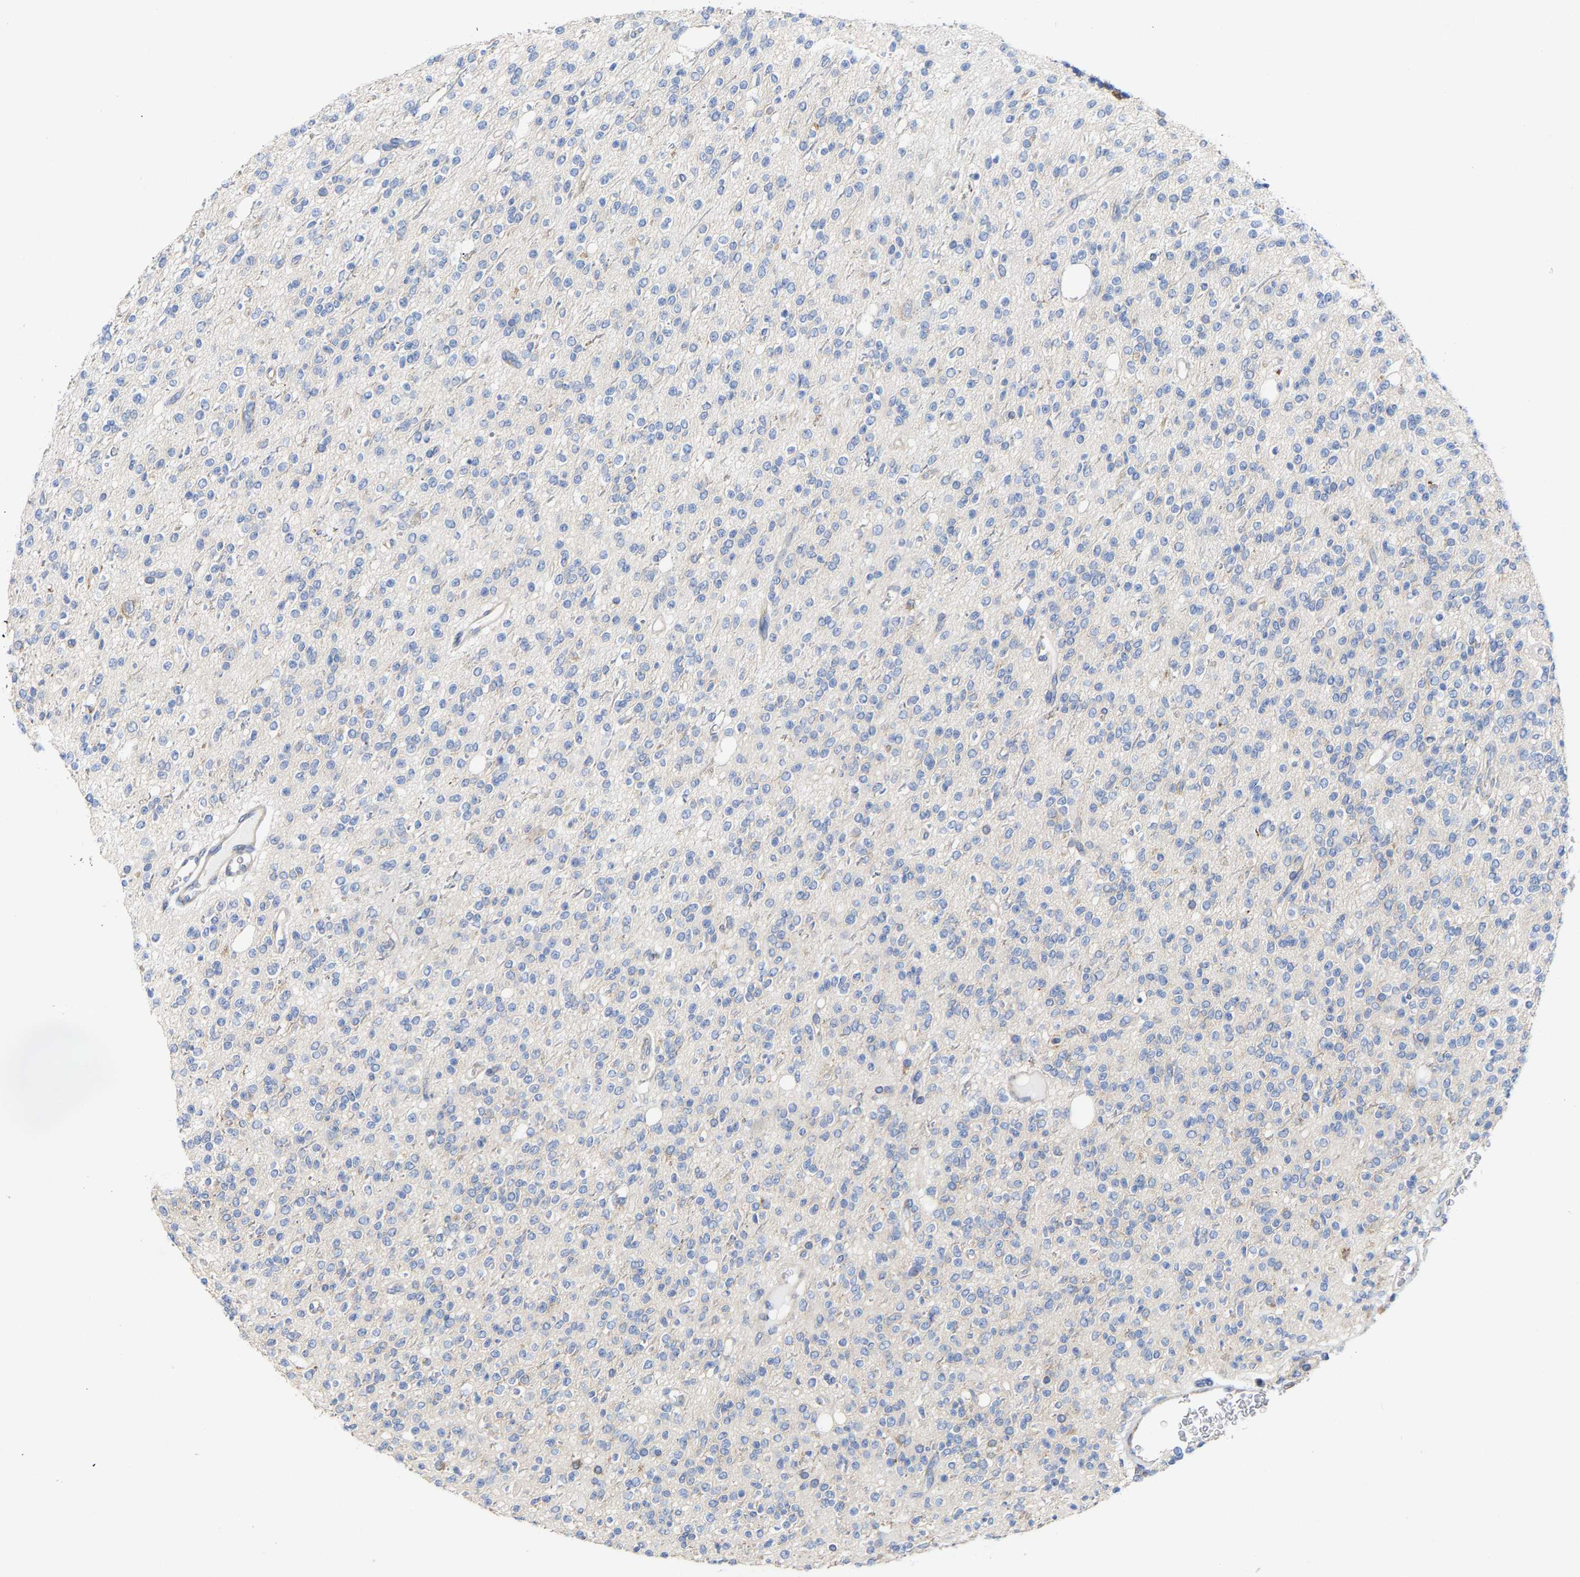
{"staining": {"intensity": "negative", "quantity": "none", "location": "none"}, "tissue": "glioma", "cell_type": "Tumor cells", "image_type": "cancer", "snomed": [{"axis": "morphology", "description": "Glioma, malignant, High grade"}, {"axis": "topography", "description": "Brain"}], "caption": "DAB (3,3'-diaminobenzidine) immunohistochemical staining of human glioma shows no significant expression in tumor cells.", "gene": "PPP1R15A", "patient": {"sex": "male", "age": 34}}